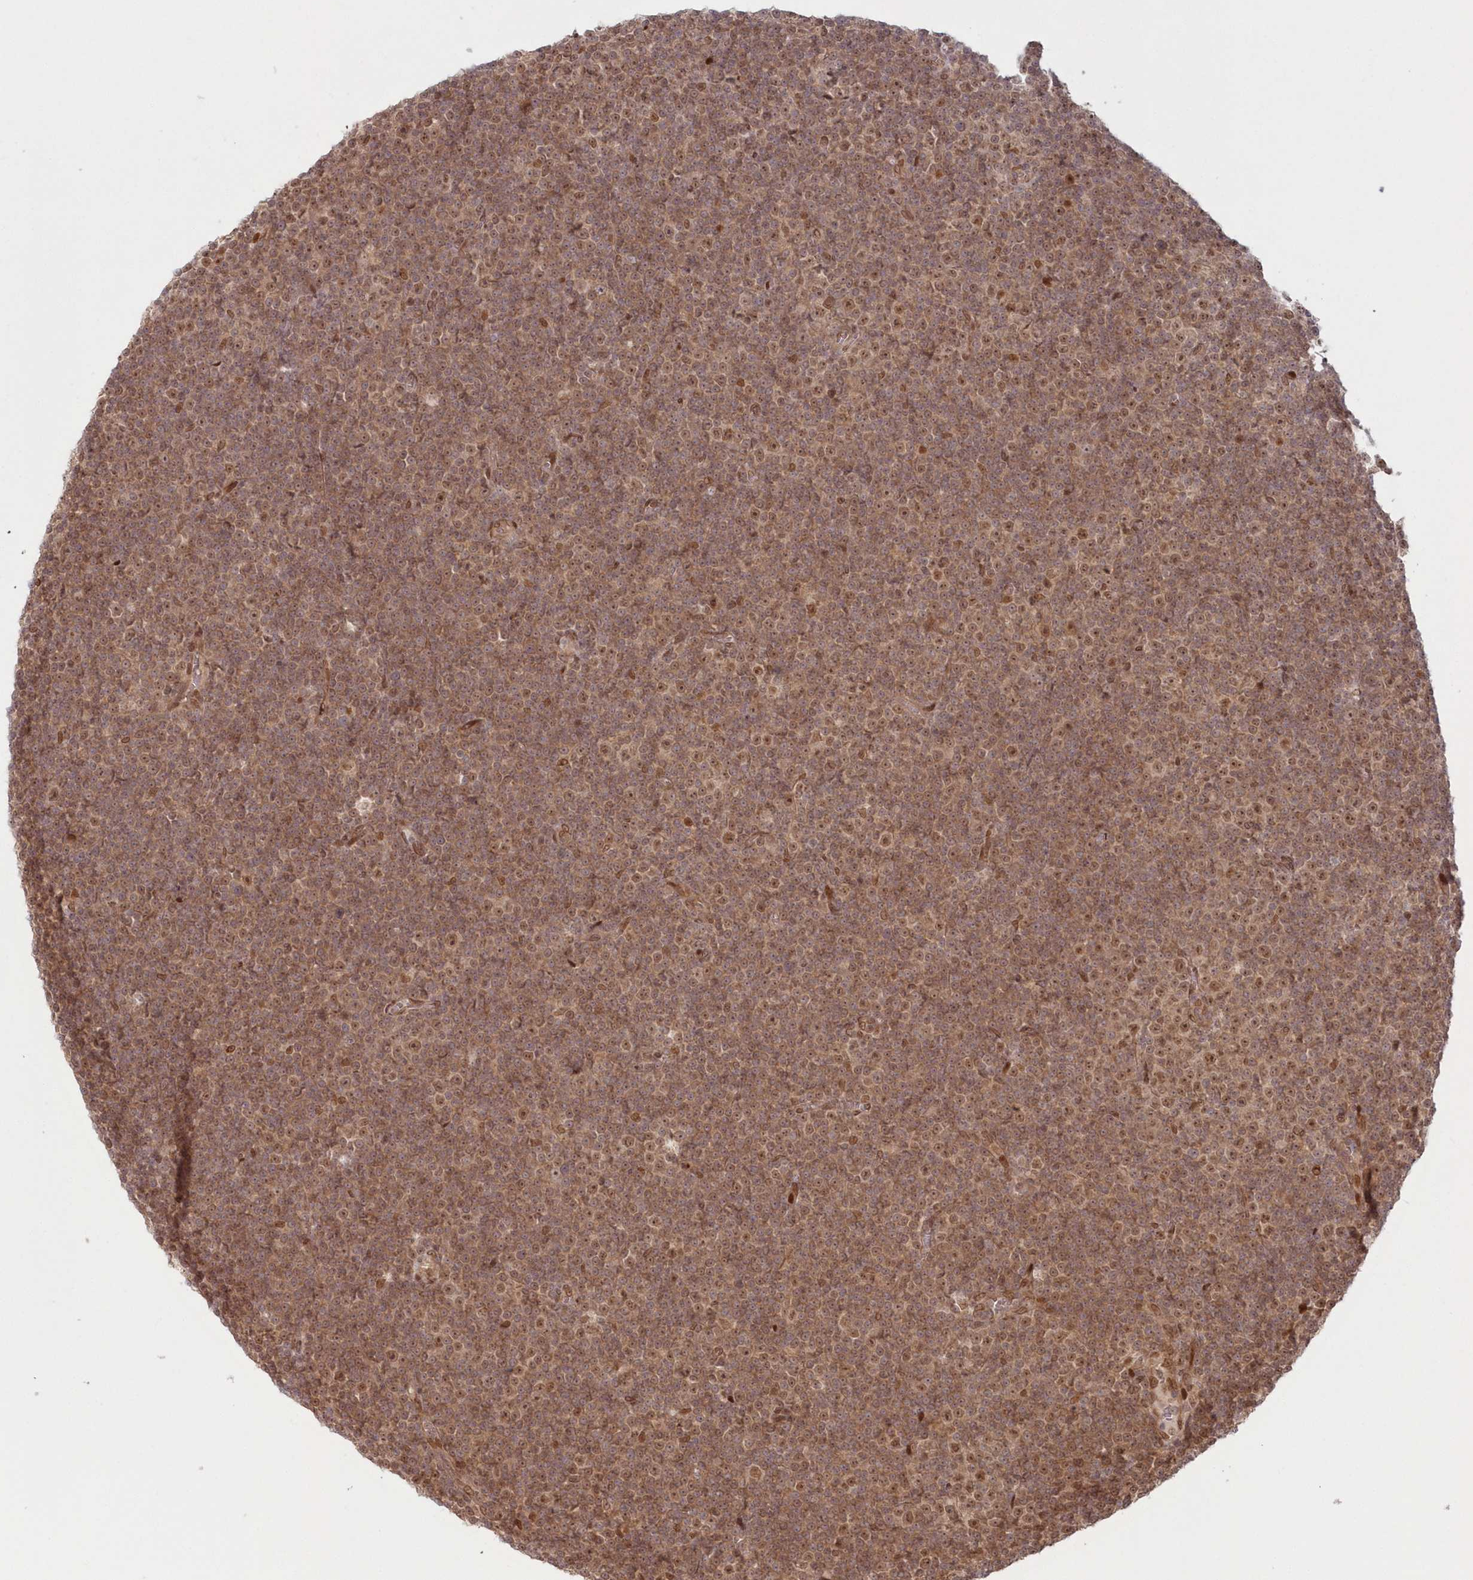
{"staining": {"intensity": "moderate", "quantity": ">75%", "location": "nuclear"}, "tissue": "lymphoma", "cell_type": "Tumor cells", "image_type": "cancer", "snomed": [{"axis": "morphology", "description": "Malignant lymphoma, non-Hodgkin's type, Low grade"}, {"axis": "topography", "description": "Lymph node"}], "caption": "Malignant lymphoma, non-Hodgkin's type (low-grade) stained with a protein marker exhibits moderate staining in tumor cells.", "gene": "TOGARAM2", "patient": {"sex": "female", "age": 67}}